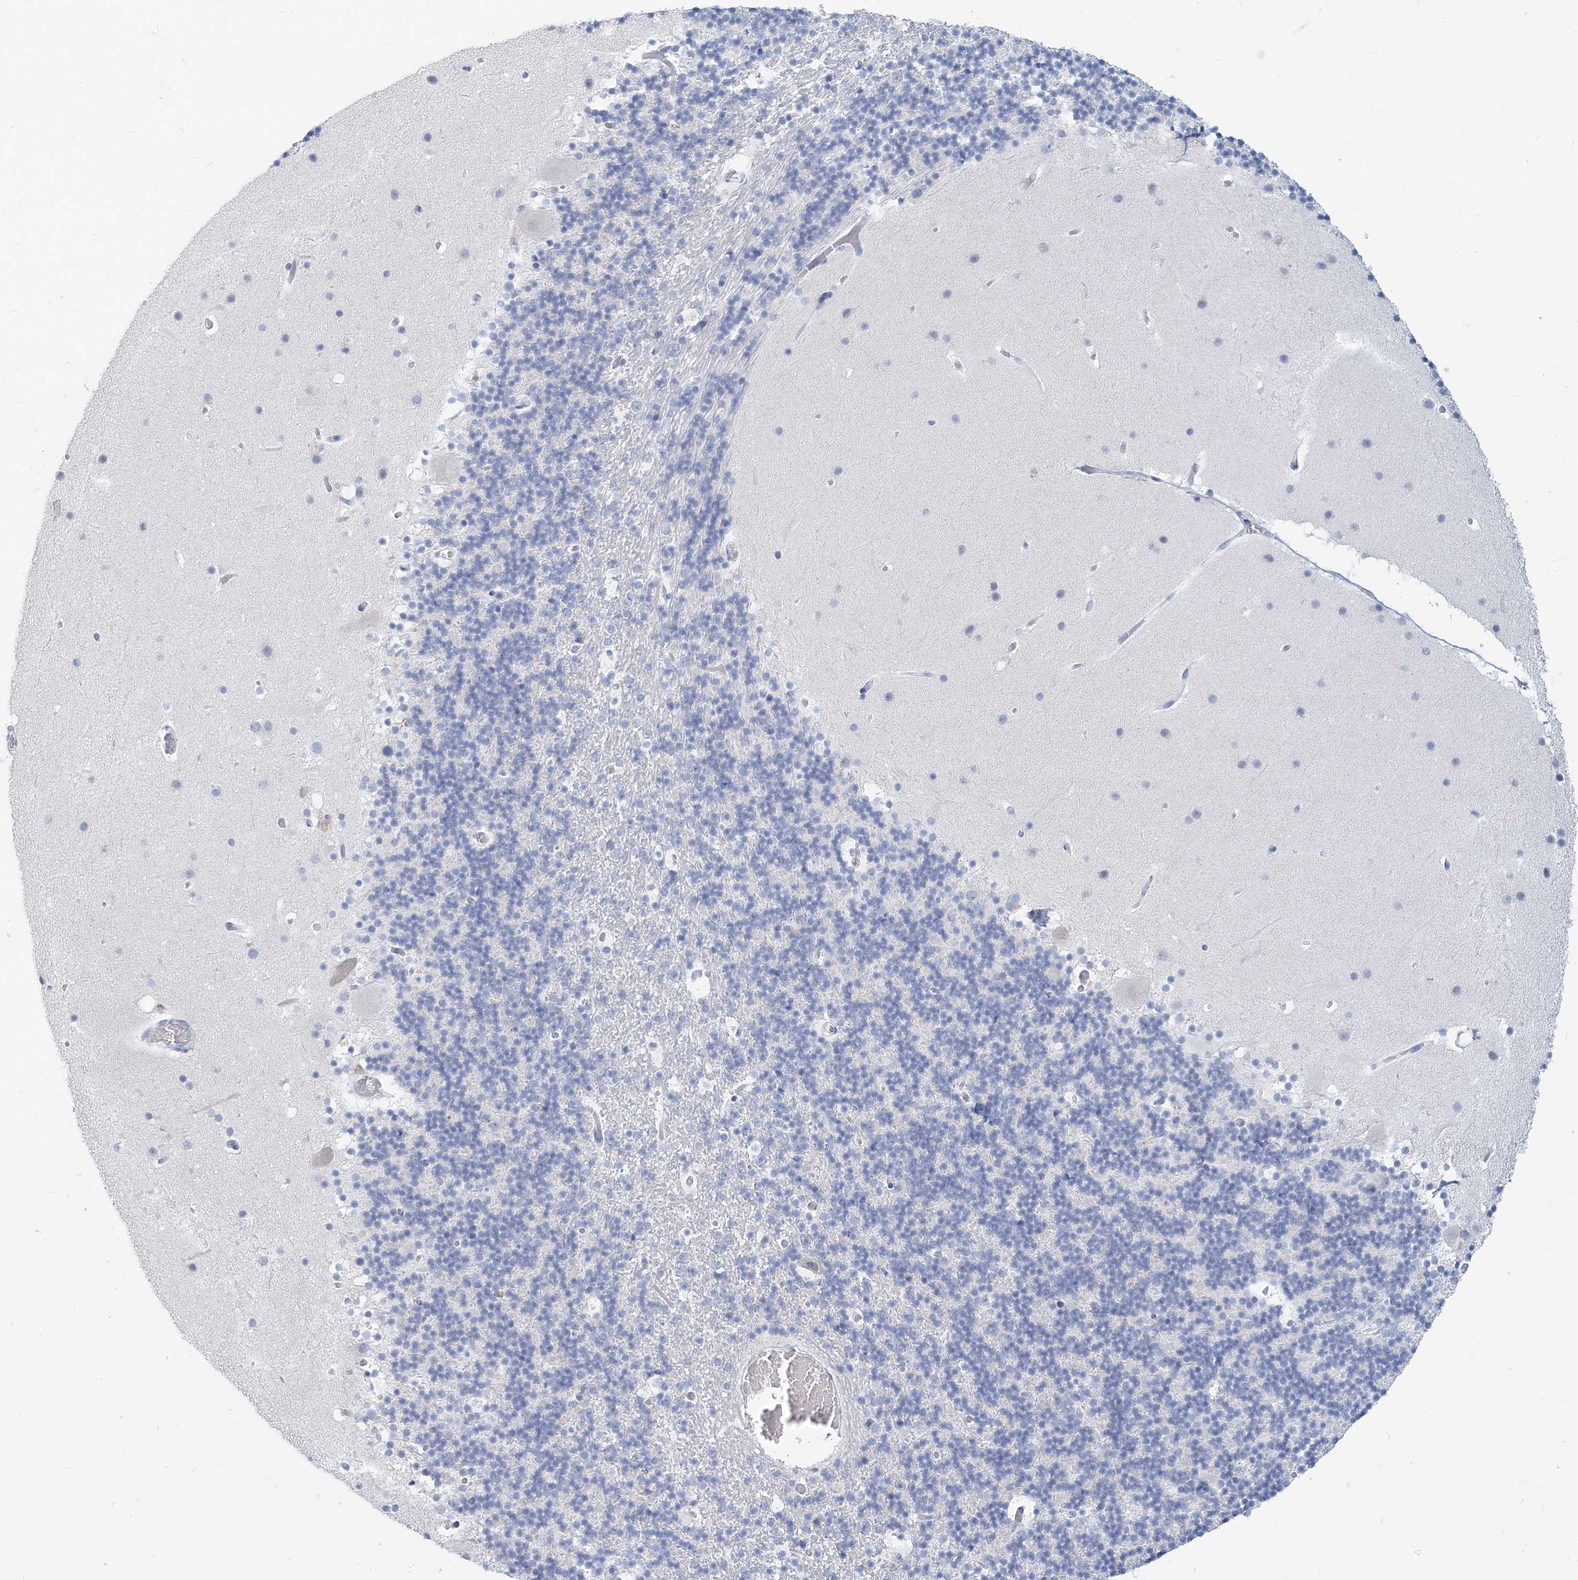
{"staining": {"intensity": "negative", "quantity": "none", "location": "none"}, "tissue": "cerebellum", "cell_type": "Cells in granular layer", "image_type": "normal", "snomed": [{"axis": "morphology", "description": "Normal tissue, NOS"}, {"axis": "topography", "description": "Cerebellum"}], "caption": "An IHC photomicrograph of normal cerebellum is shown. There is no staining in cells in granular layer of cerebellum. (DAB IHC visualized using brightfield microscopy, high magnification).", "gene": "CSN1S1", "patient": {"sex": "male", "age": 57}}